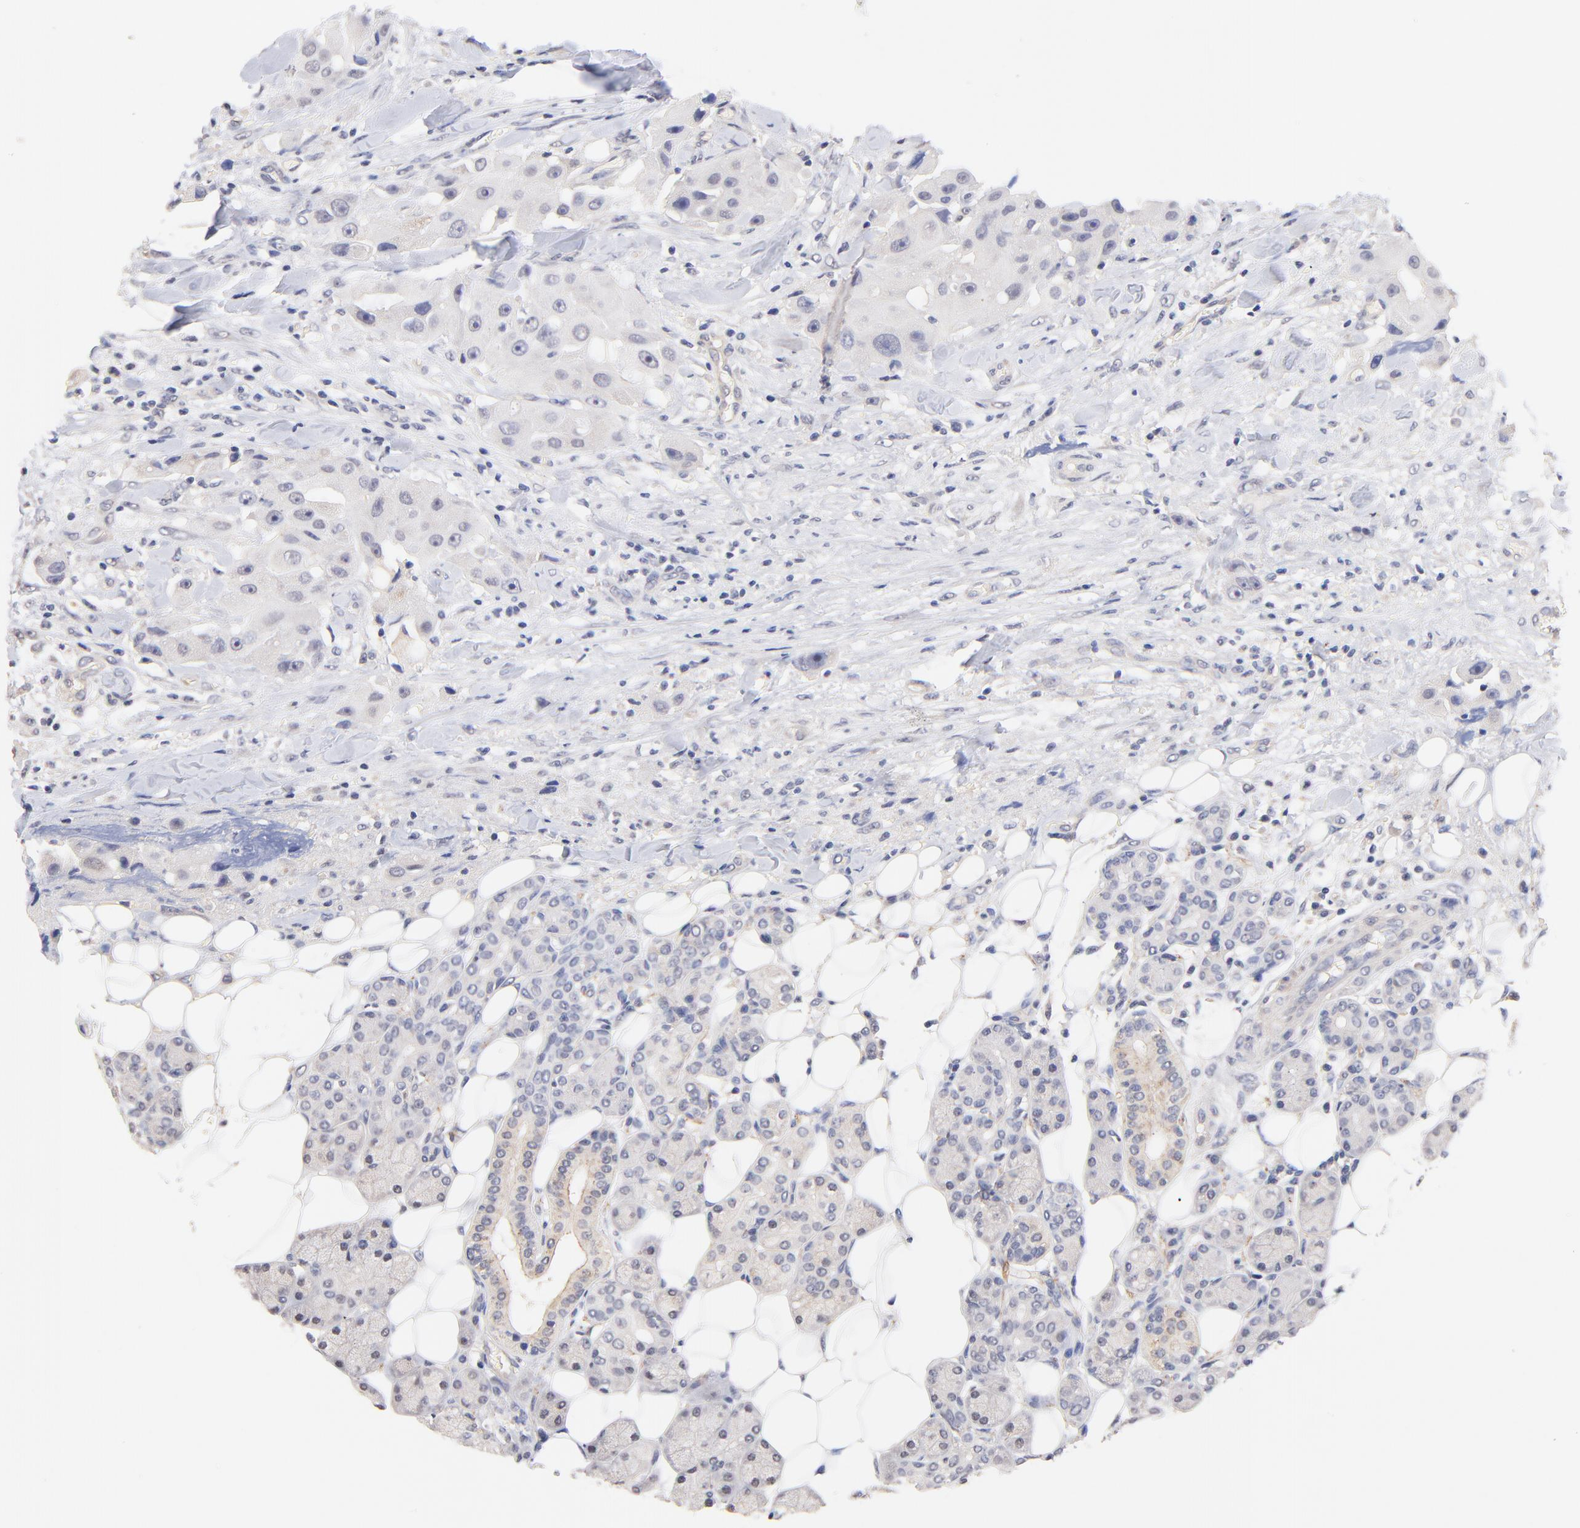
{"staining": {"intensity": "negative", "quantity": "none", "location": "none"}, "tissue": "head and neck cancer", "cell_type": "Tumor cells", "image_type": "cancer", "snomed": [{"axis": "morphology", "description": "Normal tissue, NOS"}, {"axis": "morphology", "description": "Adenocarcinoma, NOS"}, {"axis": "topography", "description": "Salivary gland"}, {"axis": "topography", "description": "Head-Neck"}], "caption": "A photomicrograph of human head and neck cancer (adenocarcinoma) is negative for staining in tumor cells. (DAB (3,3'-diaminobenzidine) IHC with hematoxylin counter stain).", "gene": "RIBC2", "patient": {"sex": "male", "age": 80}}